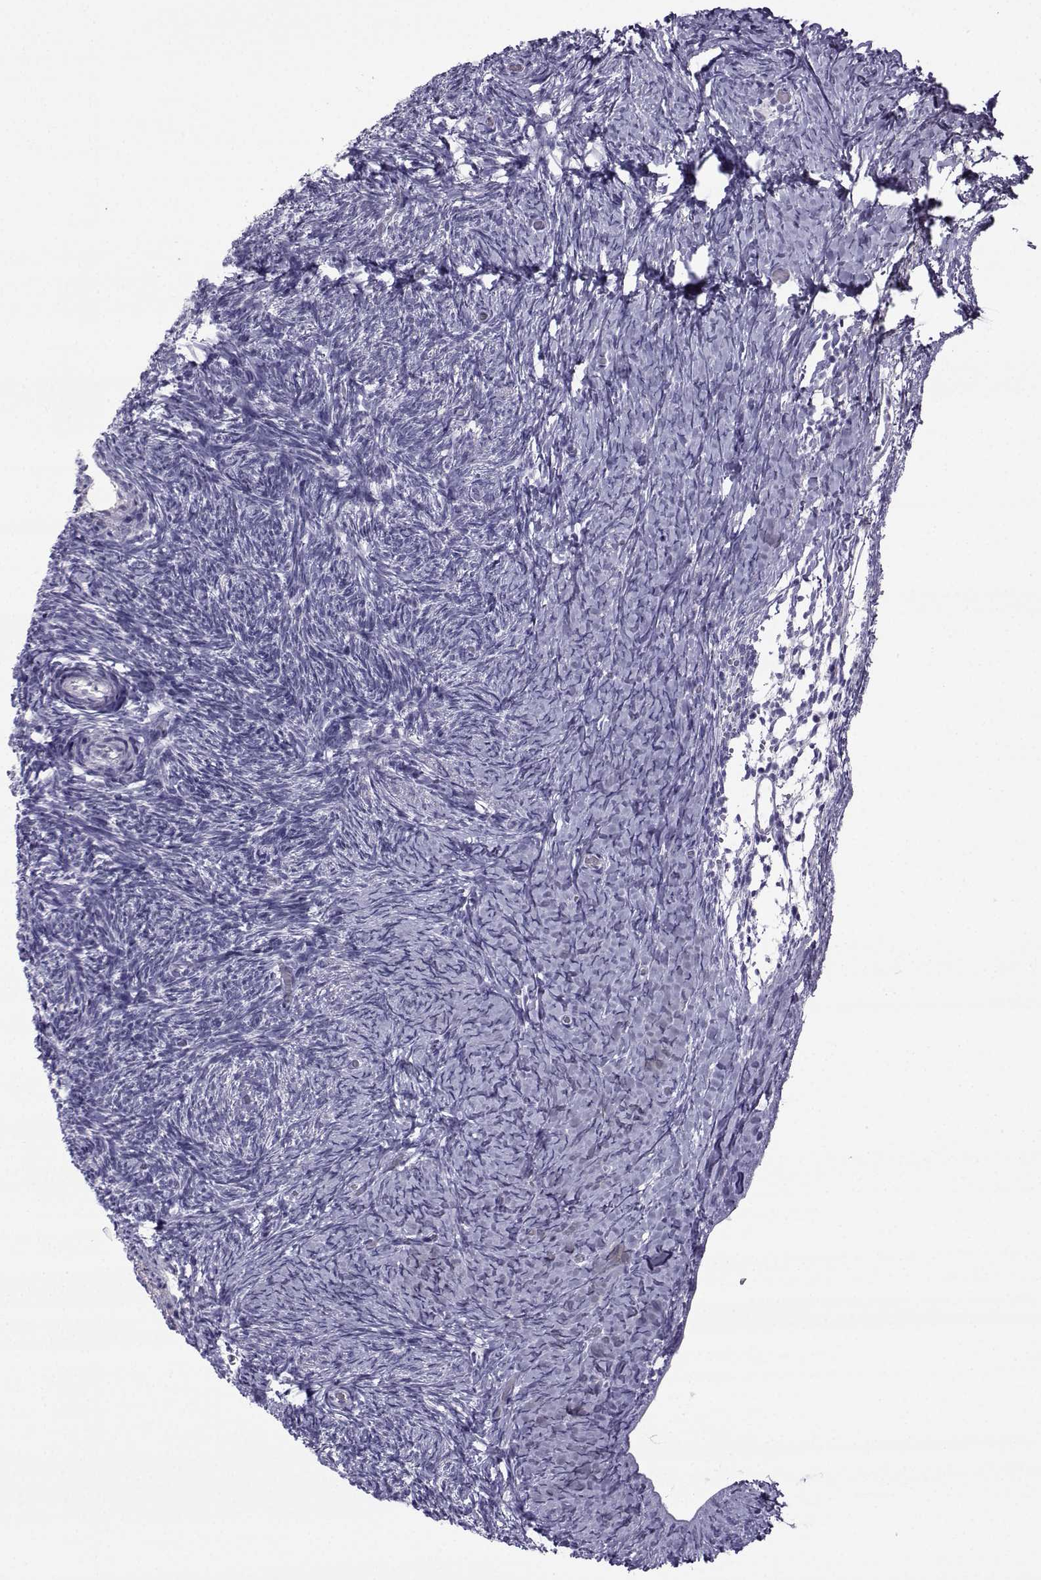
{"staining": {"intensity": "negative", "quantity": "none", "location": "none"}, "tissue": "ovary", "cell_type": "Follicle cells", "image_type": "normal", "snomed": [{"axis": "morphology", "description": "Normal tissue, NOS"}, {"axis": "topography", "description": "Ovary"}], "caption": "Benign ovary was stained to show a protein in brown. There is no significant positivity in follicle cells.", "gene": "ARMC2", "patient": {"sex": "female", "age": 39}}